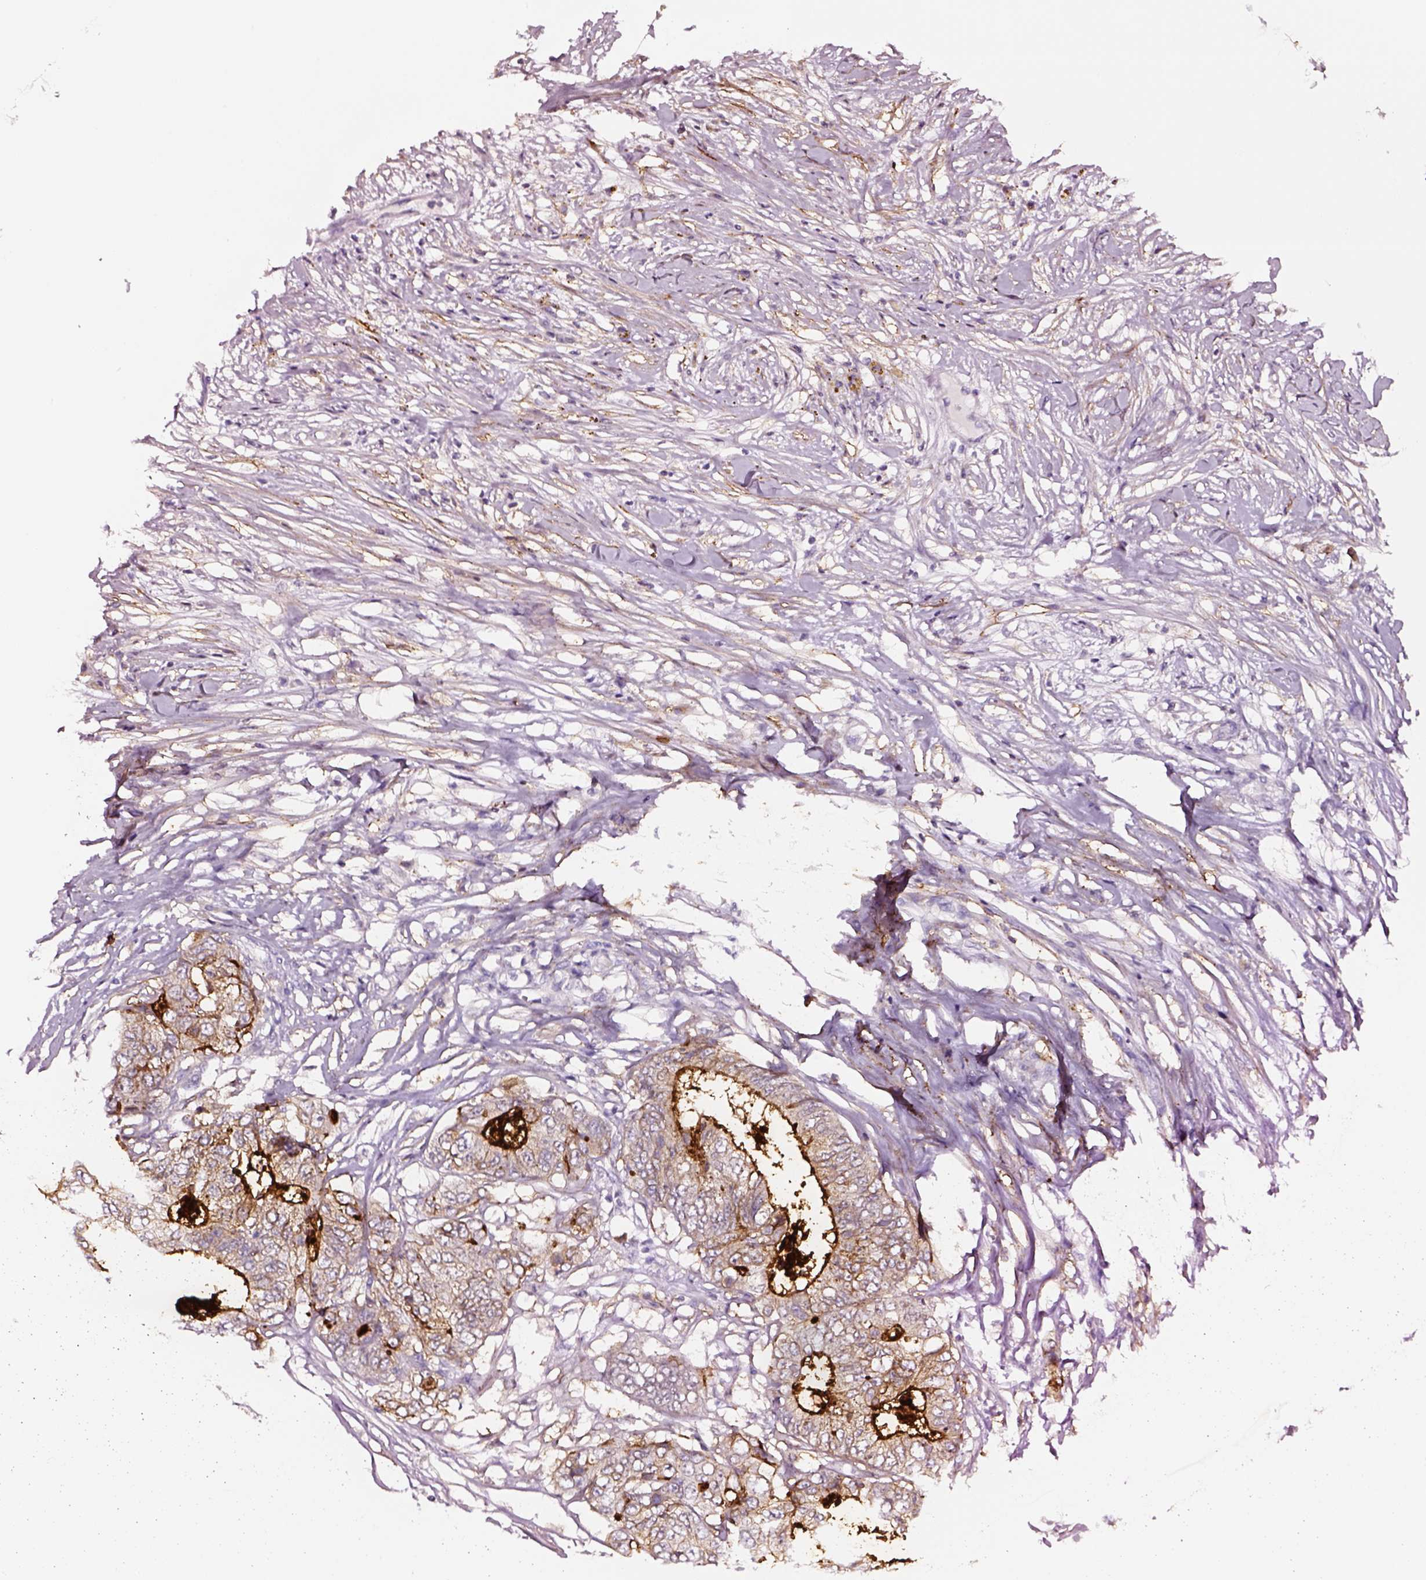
{"staining": {"intensity": "strong", "quantity": ">75%", "location": "cytoplasmic/membranous"}, "tissue": "colorectal cancer", "cell_type": "Tumor cells", "image_type": "cancer", "snomed": [{"axis": "morphology", "description": "Adenocarcinoma, NOS"}, {"axis": "topography", "description": "Colon"}], "caption": "The photomicrograph exhibits a brown stain indicating the presence of a protein in the cytoplasmic/membranous of tumor cells in colorectal adenocarcinoma.", "gene": "DPEP1", "patient": {"sex": "female", "age": 48}}